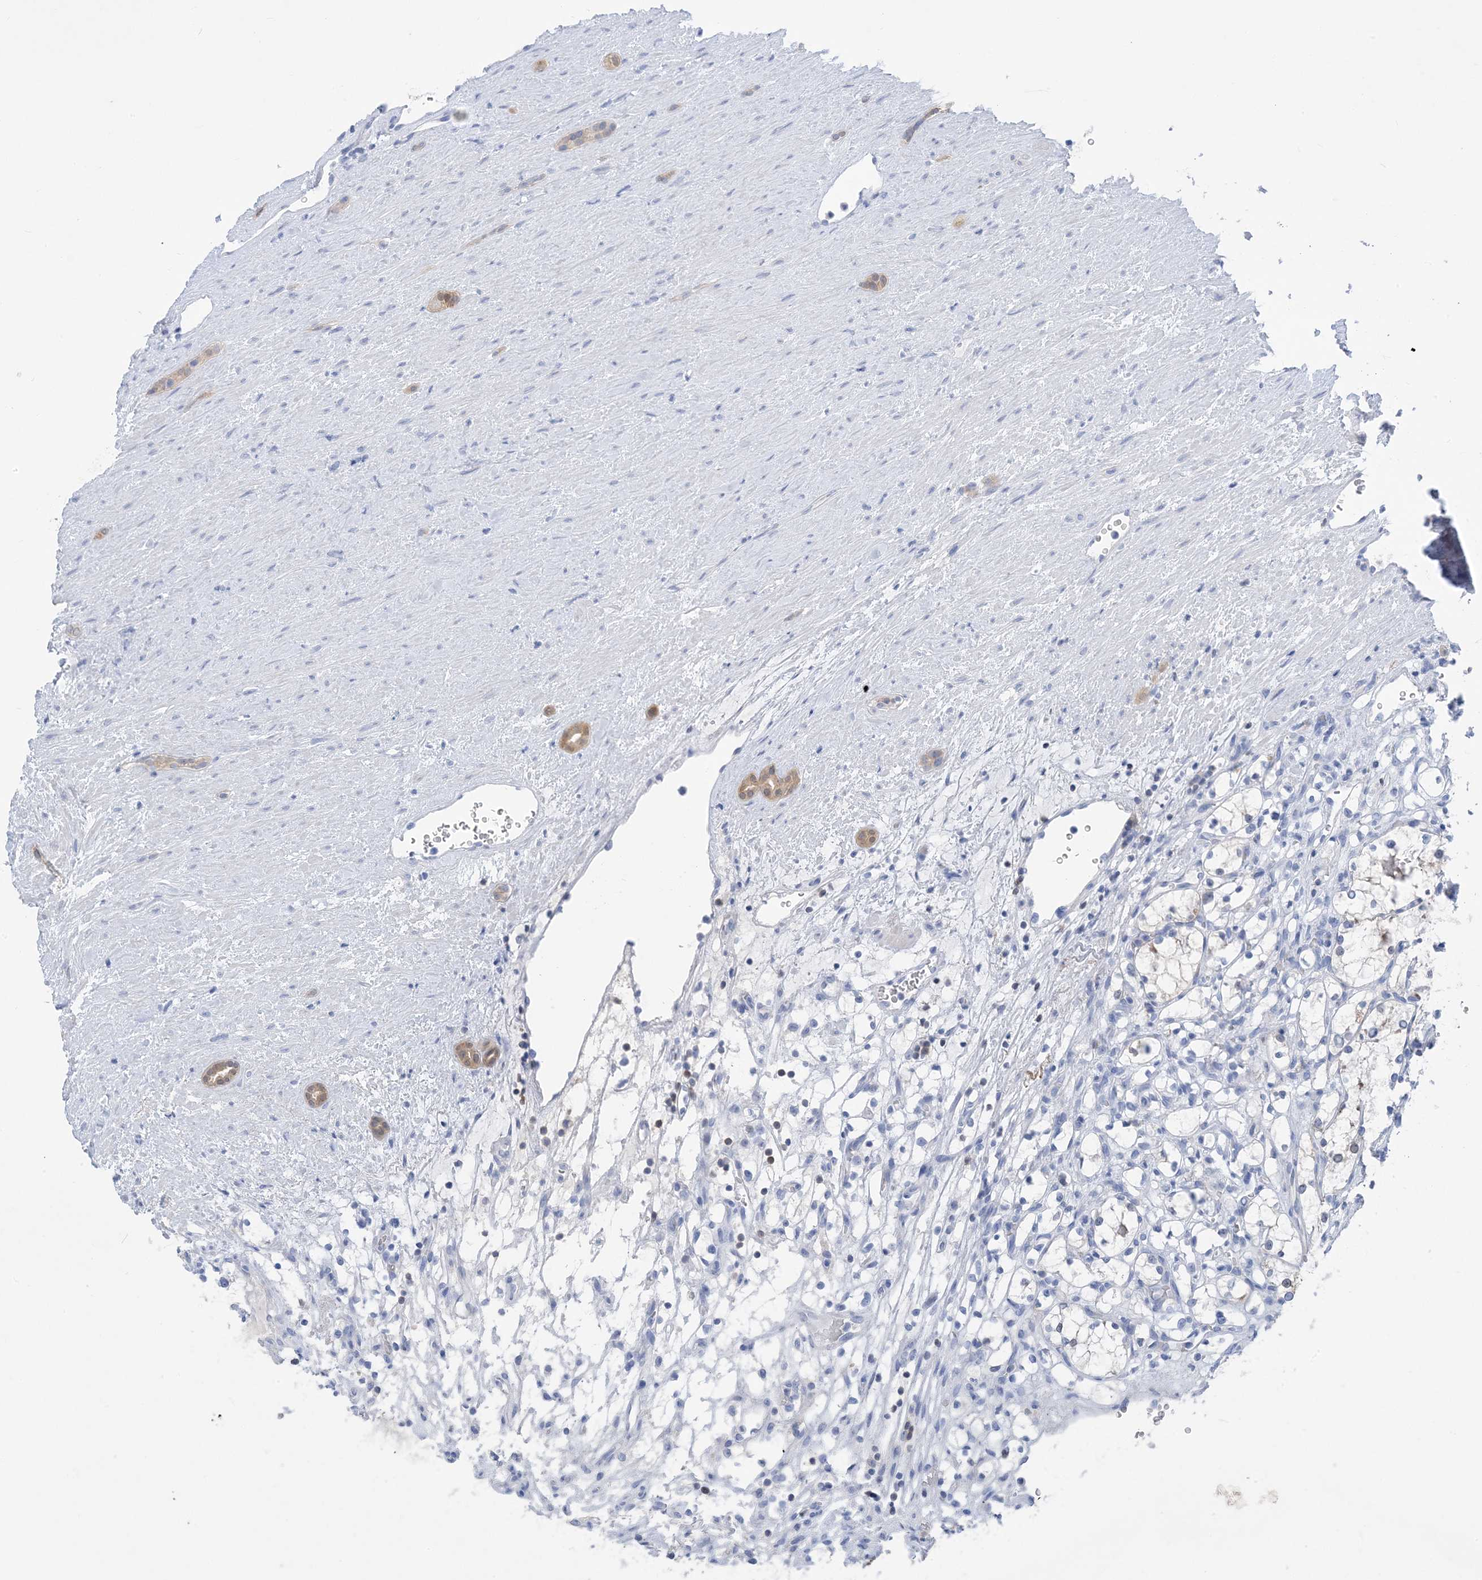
{"staining": {"intensity": "negative", "quantity": "none", "location": "none"}, "tissue": "renal cancer", "cell_type": "Tumor cells", "image_type": "cancer", "snomed": [{"axis": "morphology", "description": "Adenocarcinoma, NOS"}, {"axis": "topography", "description": "Kidney"}], "caption": "This is an immunohistochemistry photomicrograph of renal cancer (adenocarcinoma). There is no expression in tumor cells.", "gene": "SH3YL1", "patient": {"sex": "female", "age": 69}}